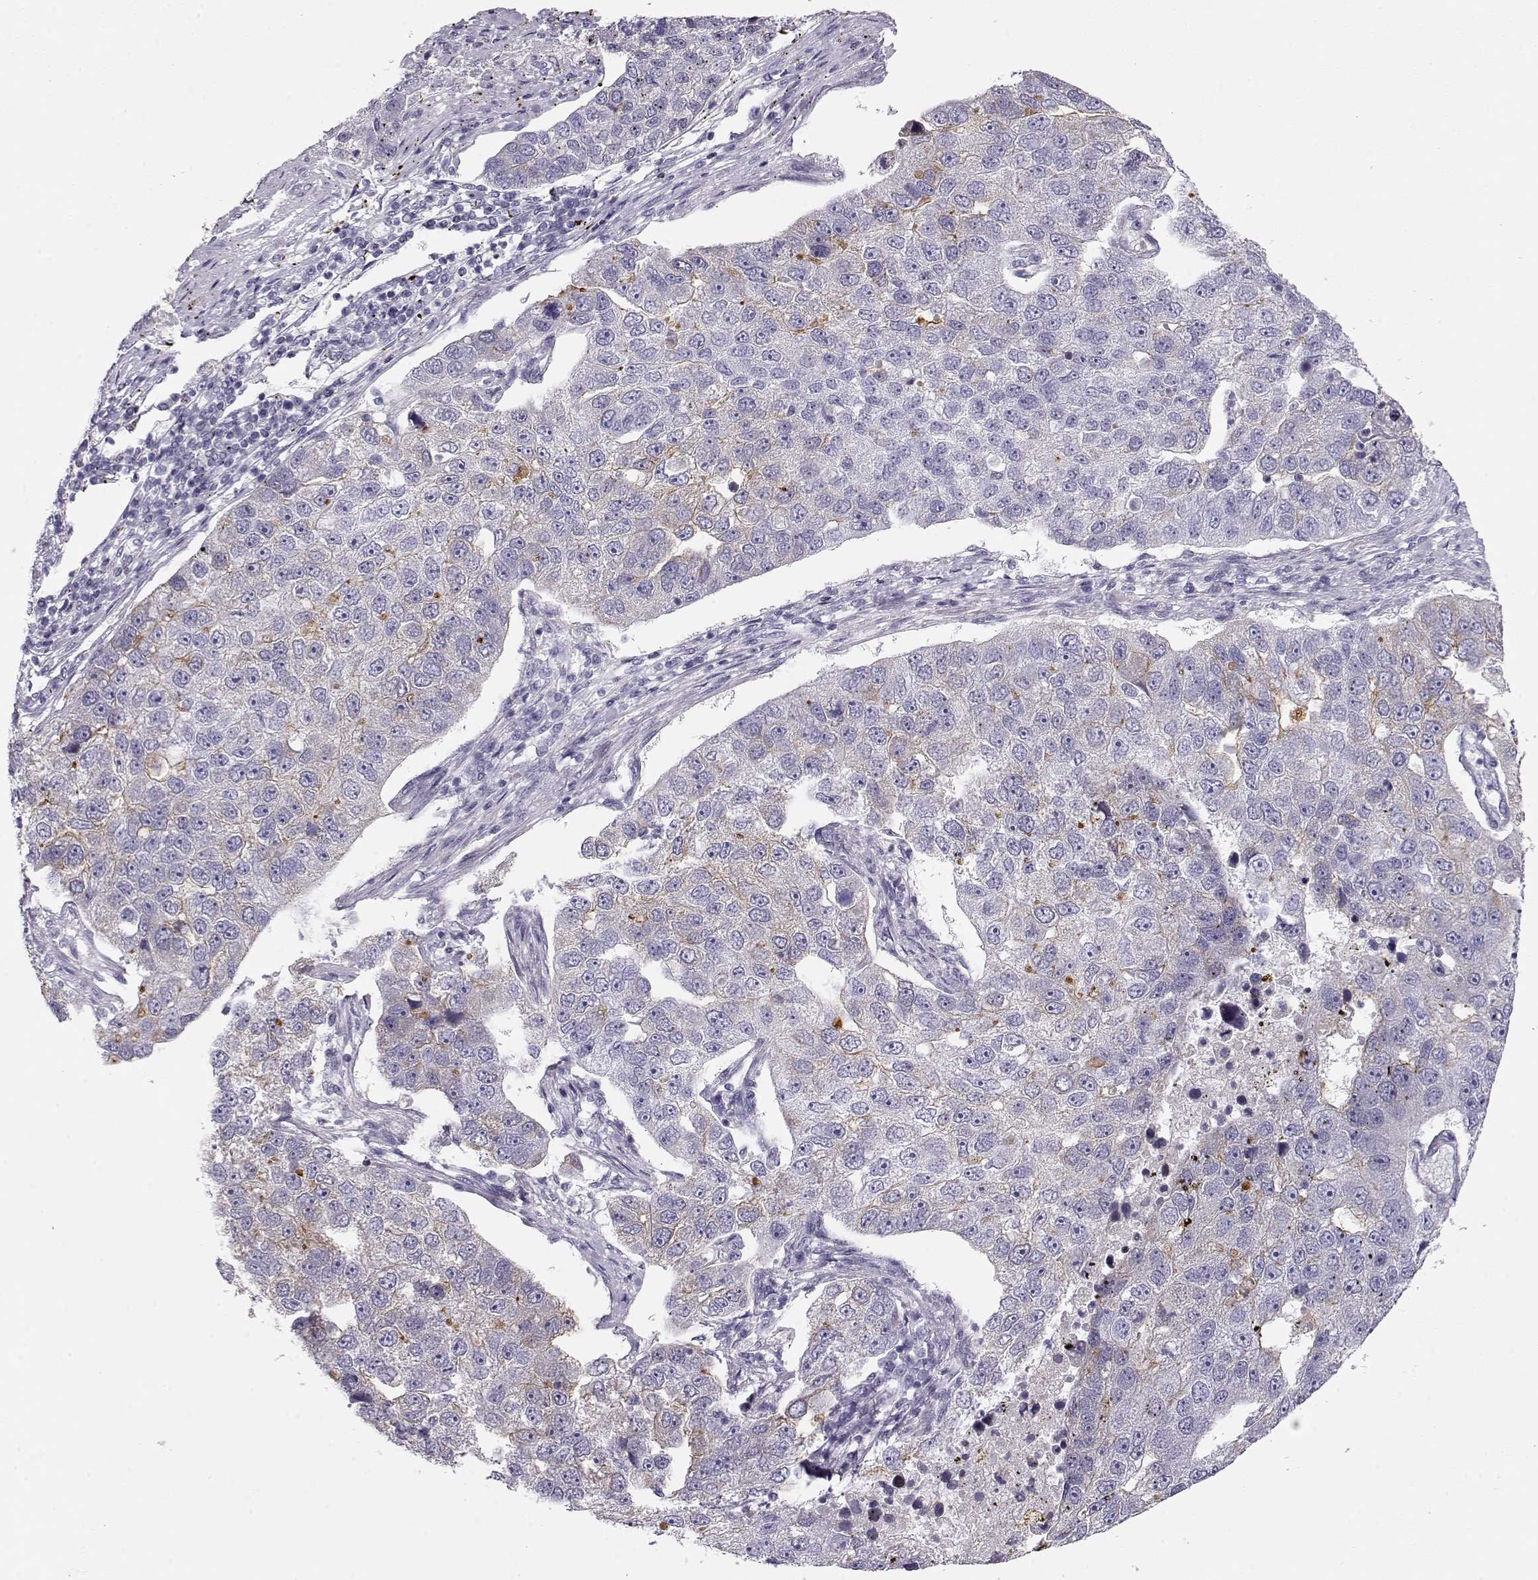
{"staining": {"intensity": "weak", "quantity": "<25%", "location": "cytoplasmic/membranous"}, "tissue": "pancreatic cancer", "cell_type": "Tumor cells", "image_type": "cancer", "snomed": [{"axis": "morphology", "description": "Adenocarcinoma, NOS"}, {"axis": "topography", "description": "Pancreas"}], "caption": "Immunohistochemical staining of human pancreatic cancer (adenocarcinoma) reveals no significant expression in tumor cells.", "gene": "CRX", "patient": {"sex": "female", "age": 61}}